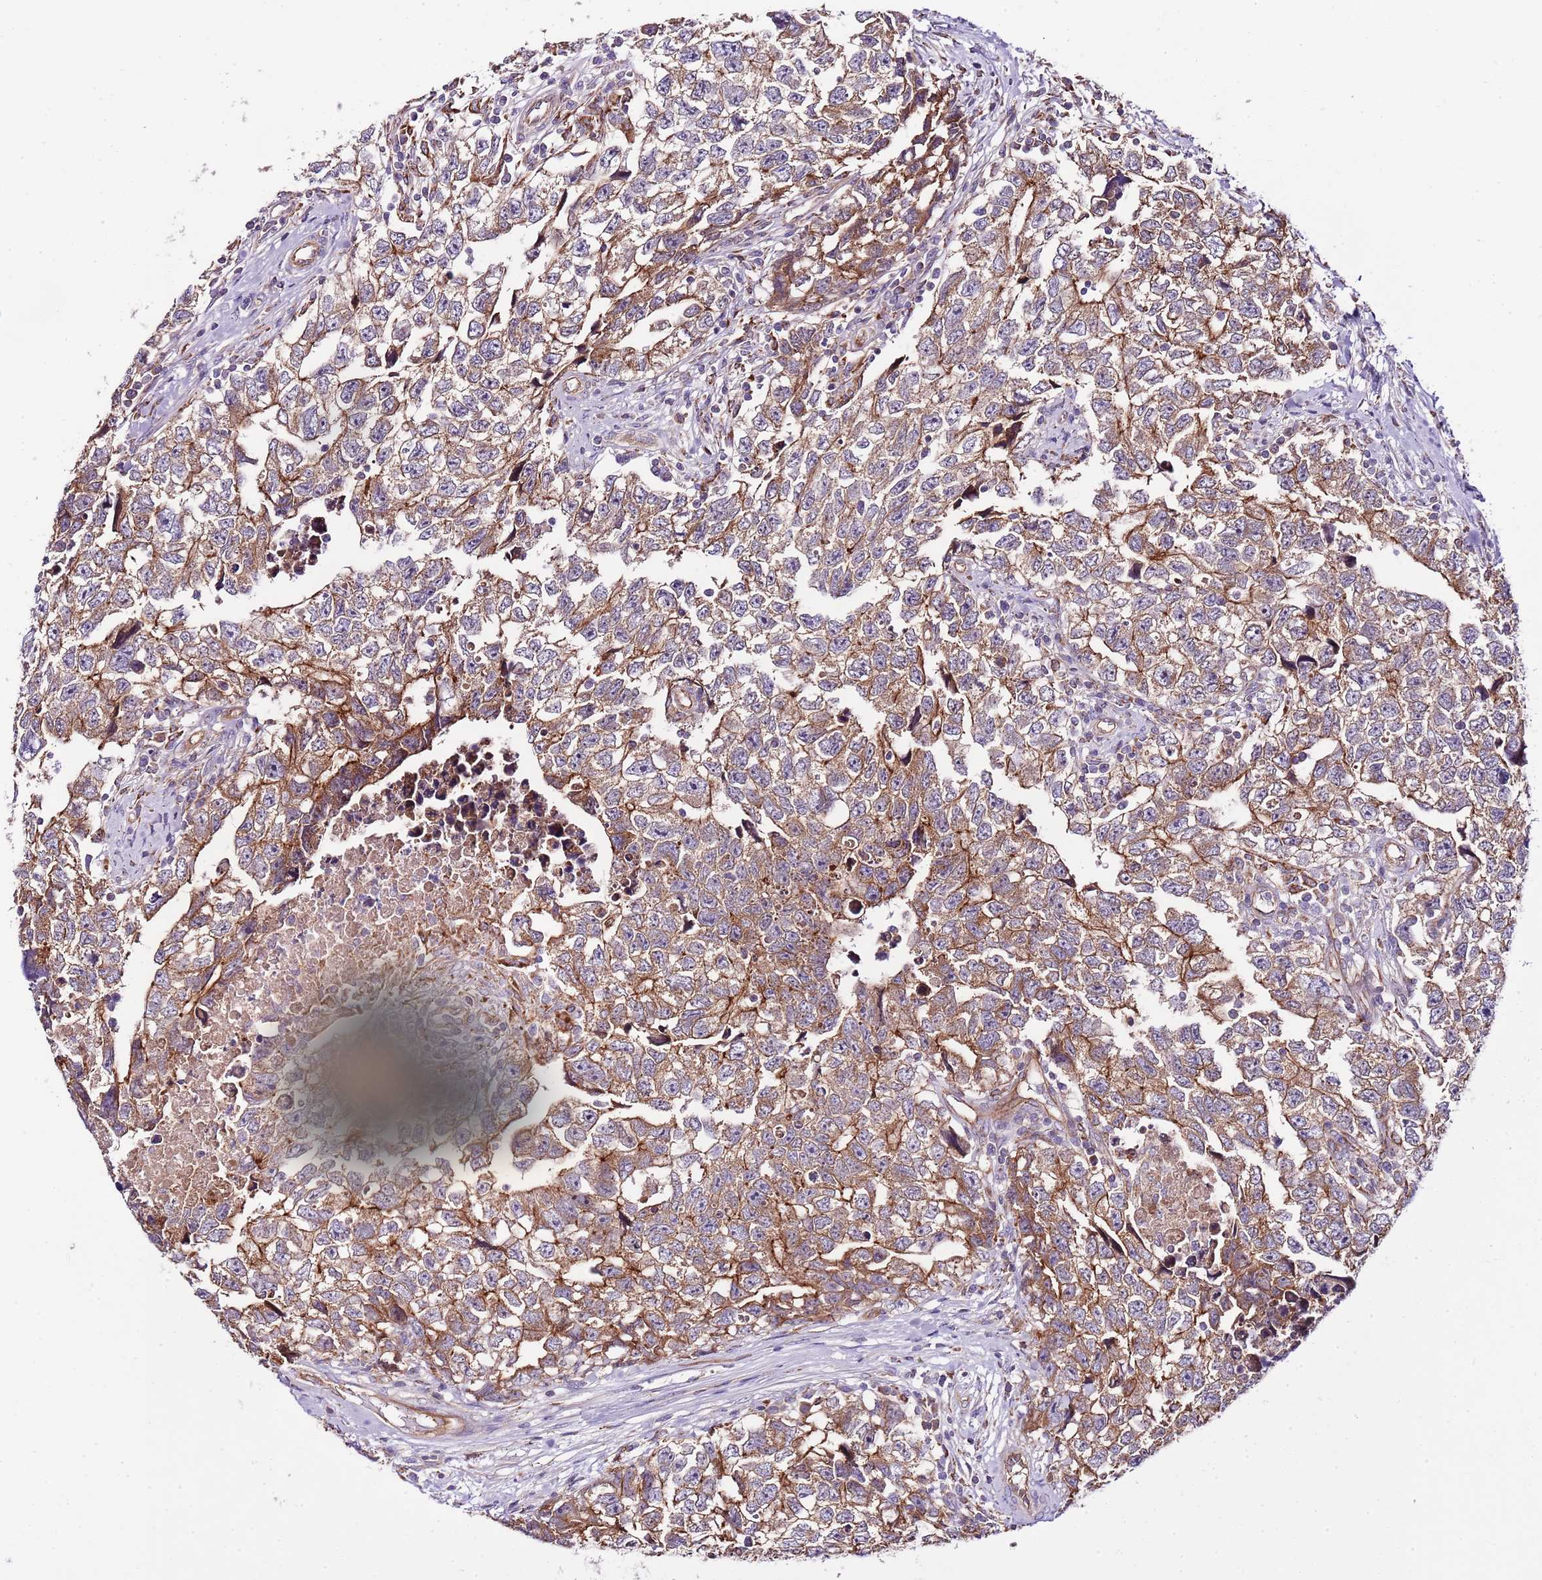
{"staining": {"intensity": "moderate", "quantity": ">75%", "location": "cytoplasmic/membranous"}, "tissue": "testis cancer", "cell_type": "Tumor cells", "image_type": "cancer", "snomed": [{"axis": "morphology", "description": "Carcinoma, Embryonal, NOS"}, {"axis": "topography", "description": "Testis"}], "caption": "Testis cancer (embryonal carcinoma) was stained to show a protein in brown. There is medium levels of moderate cytoplasmic/membranous positivity in approximately >75% of tumor cells.", "gene": "DOCK6", "patient": {"sex": "male", "age": 22}}